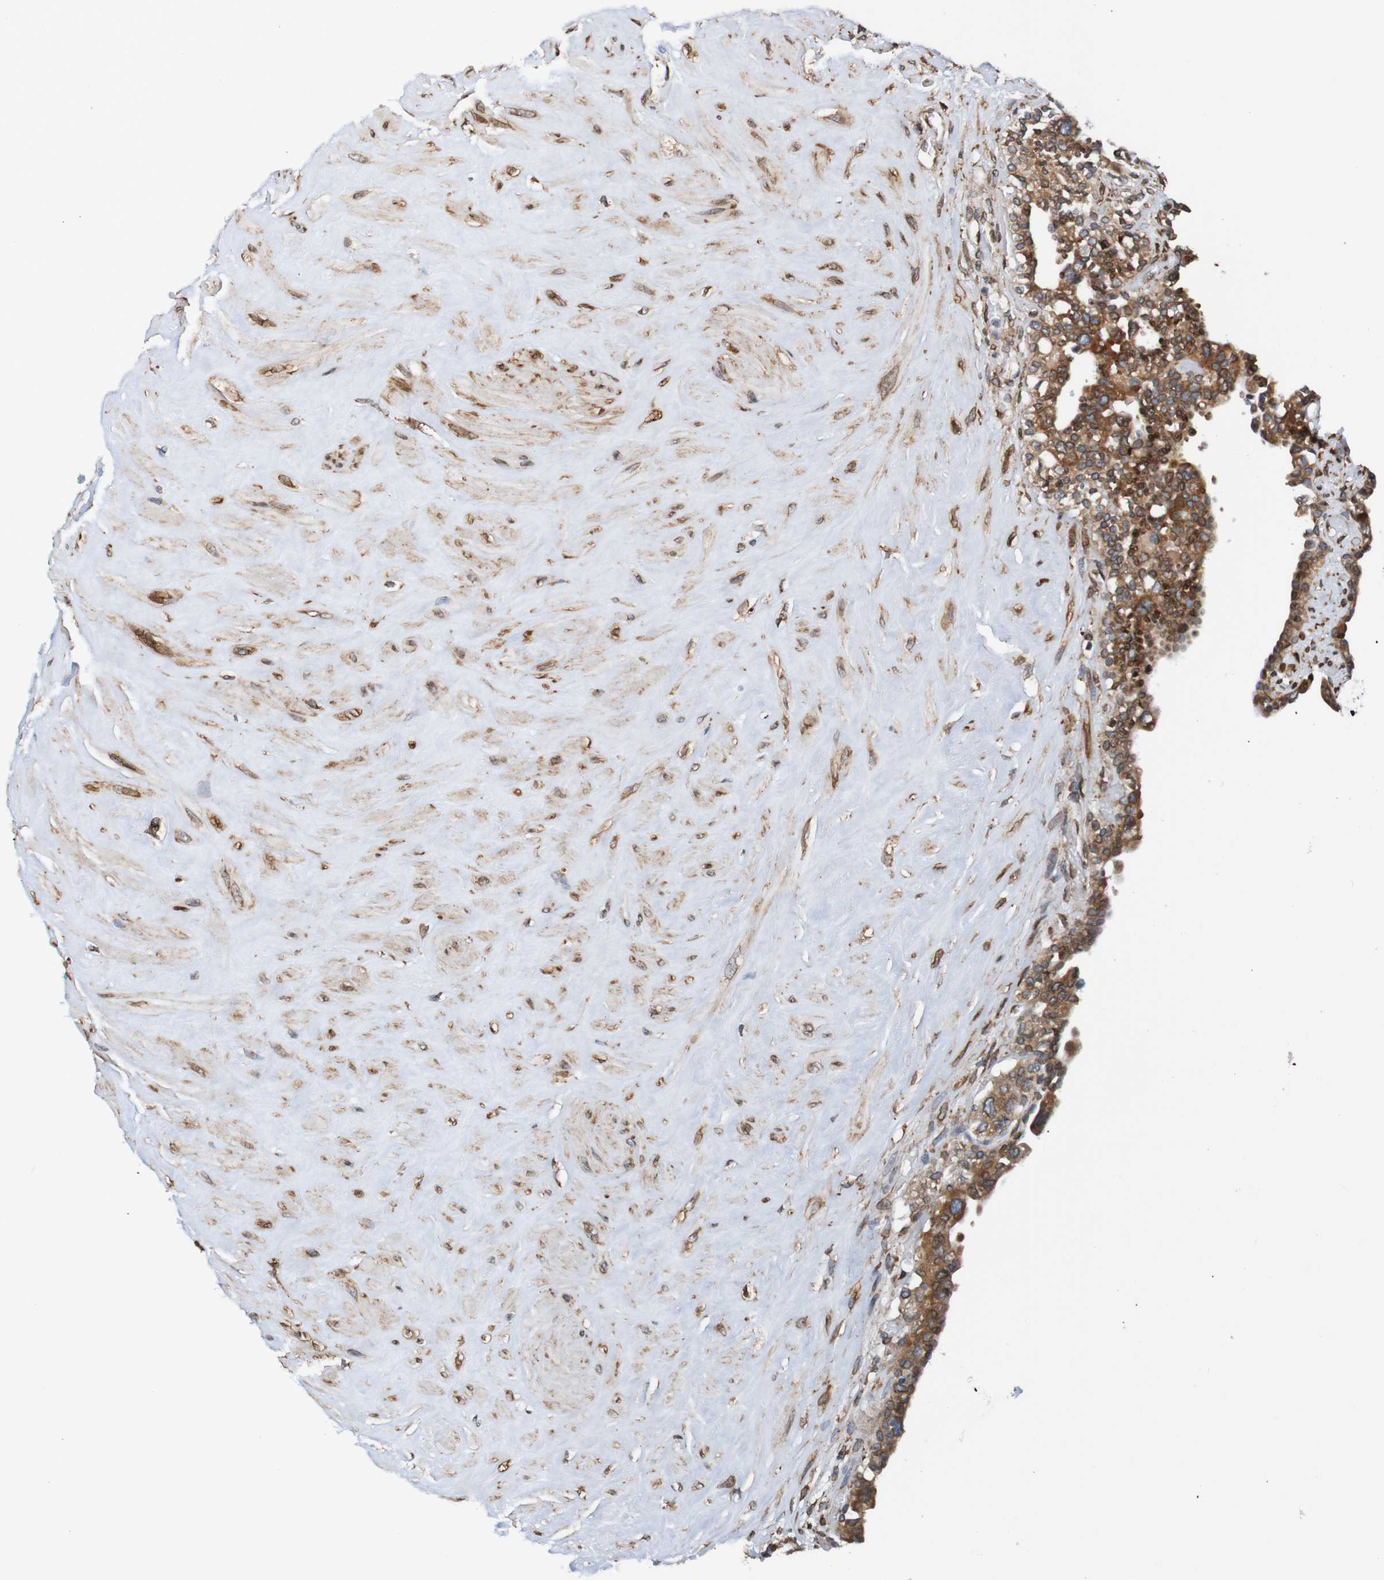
{"staining": {"intensity": "moderate", "quantity": ">75%", "location": "cytoplasmic/membranous"}, "tissue": "seminal vesicle", "cell_type": "Glandular cells", "image_type": "normal", "snomed": [{"axis": "morphology", "description": "Normal tissue, NOS"}, {"axis": "topography", "description": "Seminal veicle"}], "caption": "Immunohistochemistry (IHC) photomicrograph of benign seminal vesicle: human seminal vesicle stained using immunohistochemistry exhibits medium levels of moderate protein expression localized specifically in the cytoplasmic/membranous of glandular cells, appearing as a cytoplasmic/membranous brown color.", "gene": "TMEM109", "patient": {"sex": "male", "age": 63}}